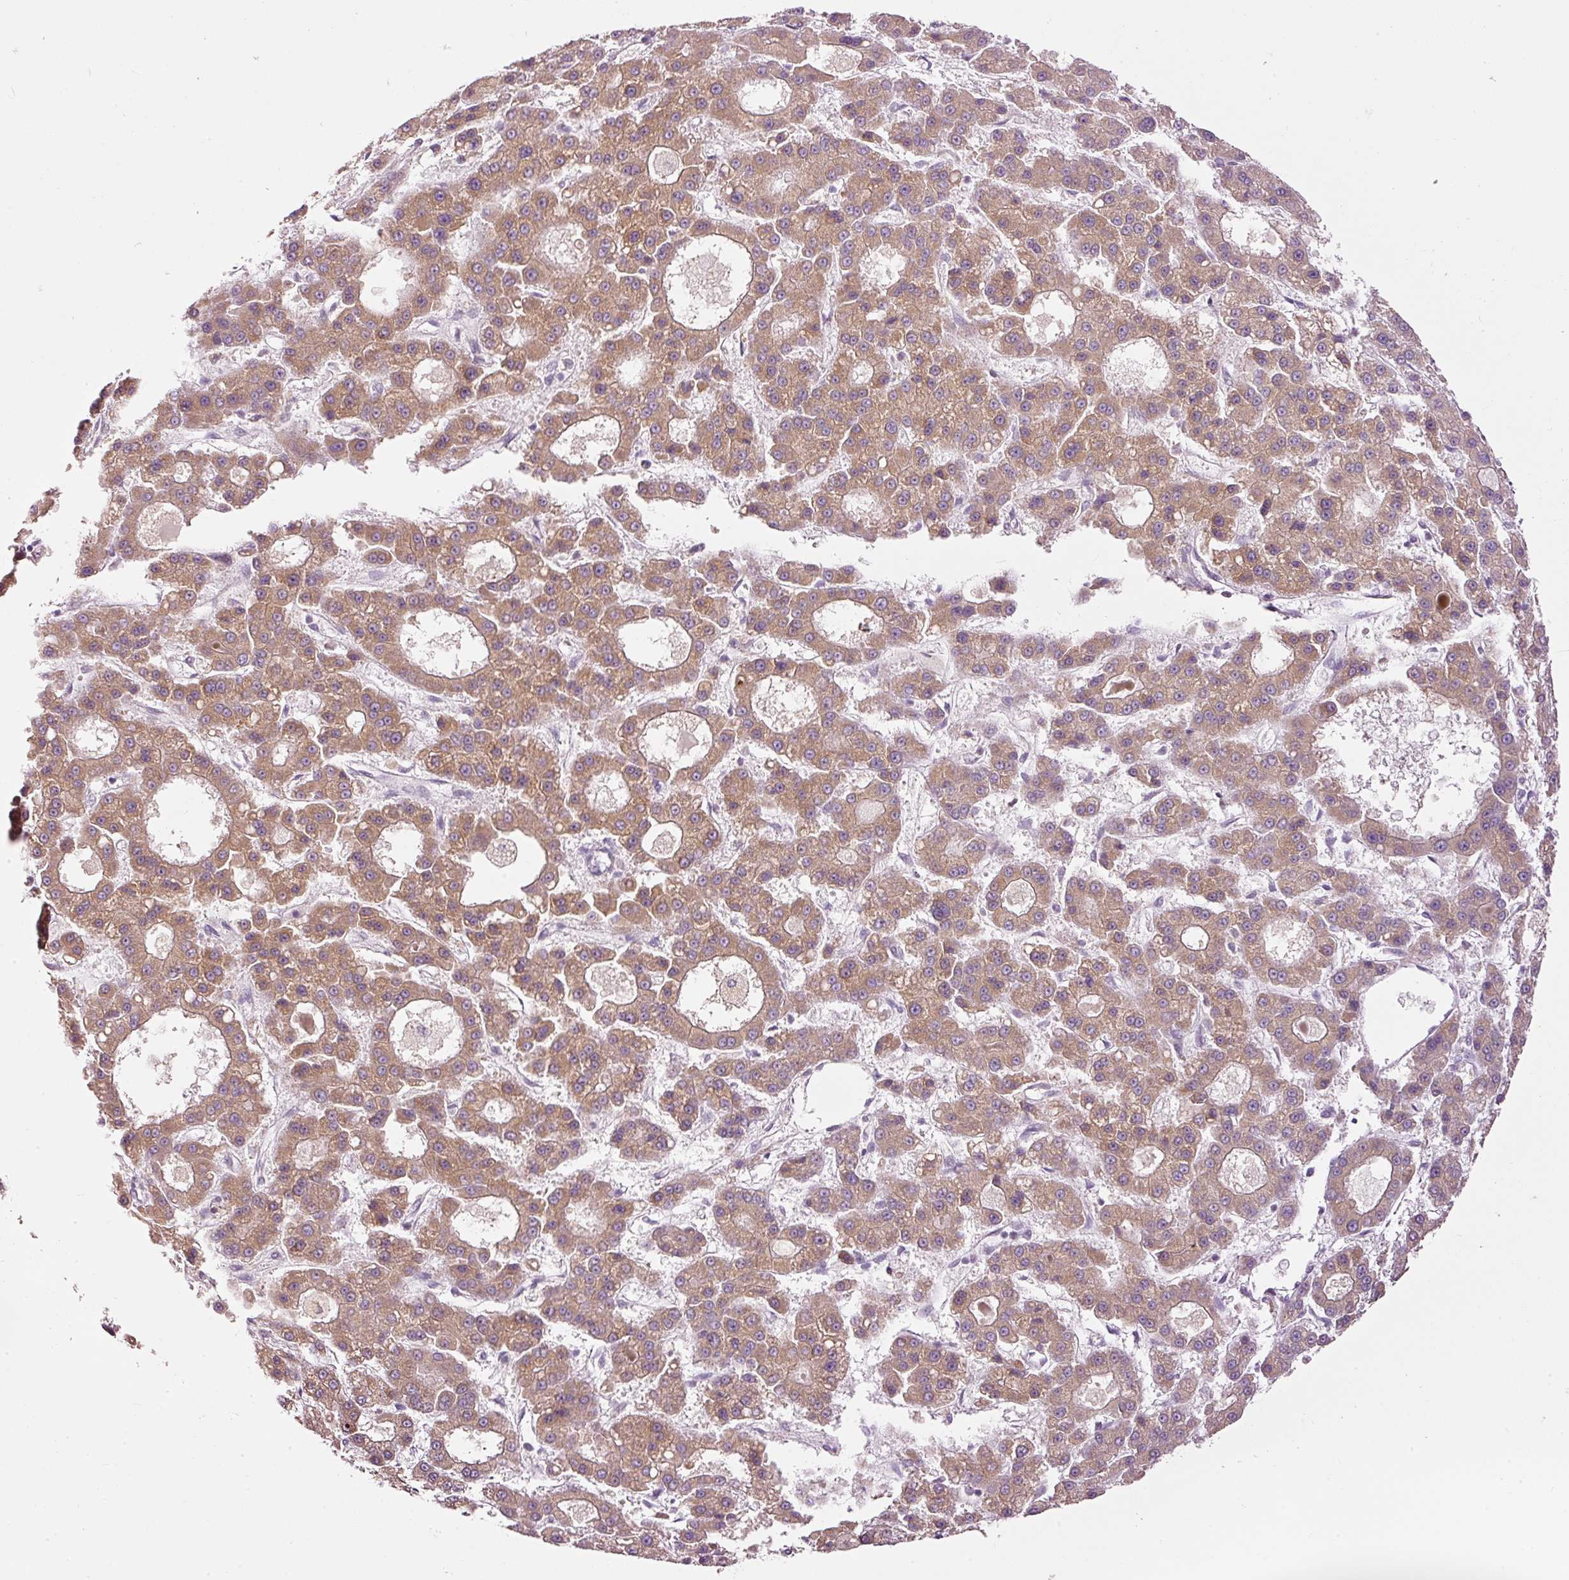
{"staining": {"intensity": "moderate", "quantity": ">75%", "location": "cytoplasmic/membranous"}, "tissue": "liver cancer", "cell_type": "Tumor cells", "image_type": "cancer", "snomed": [{"axis": "morphology", "description": "Carcinoma, Hepatocellular, NOS"}, {"axis": "topography", "description": "Liver"}], "caption": "Protein expression analysis of liver hepatocellular carcinoma displays moderate cytoplasmic/membranous staining in approximately >75% of tumor cells.", "gene": "CDC20B", "patient": {"sex": "male", "age": 70}}